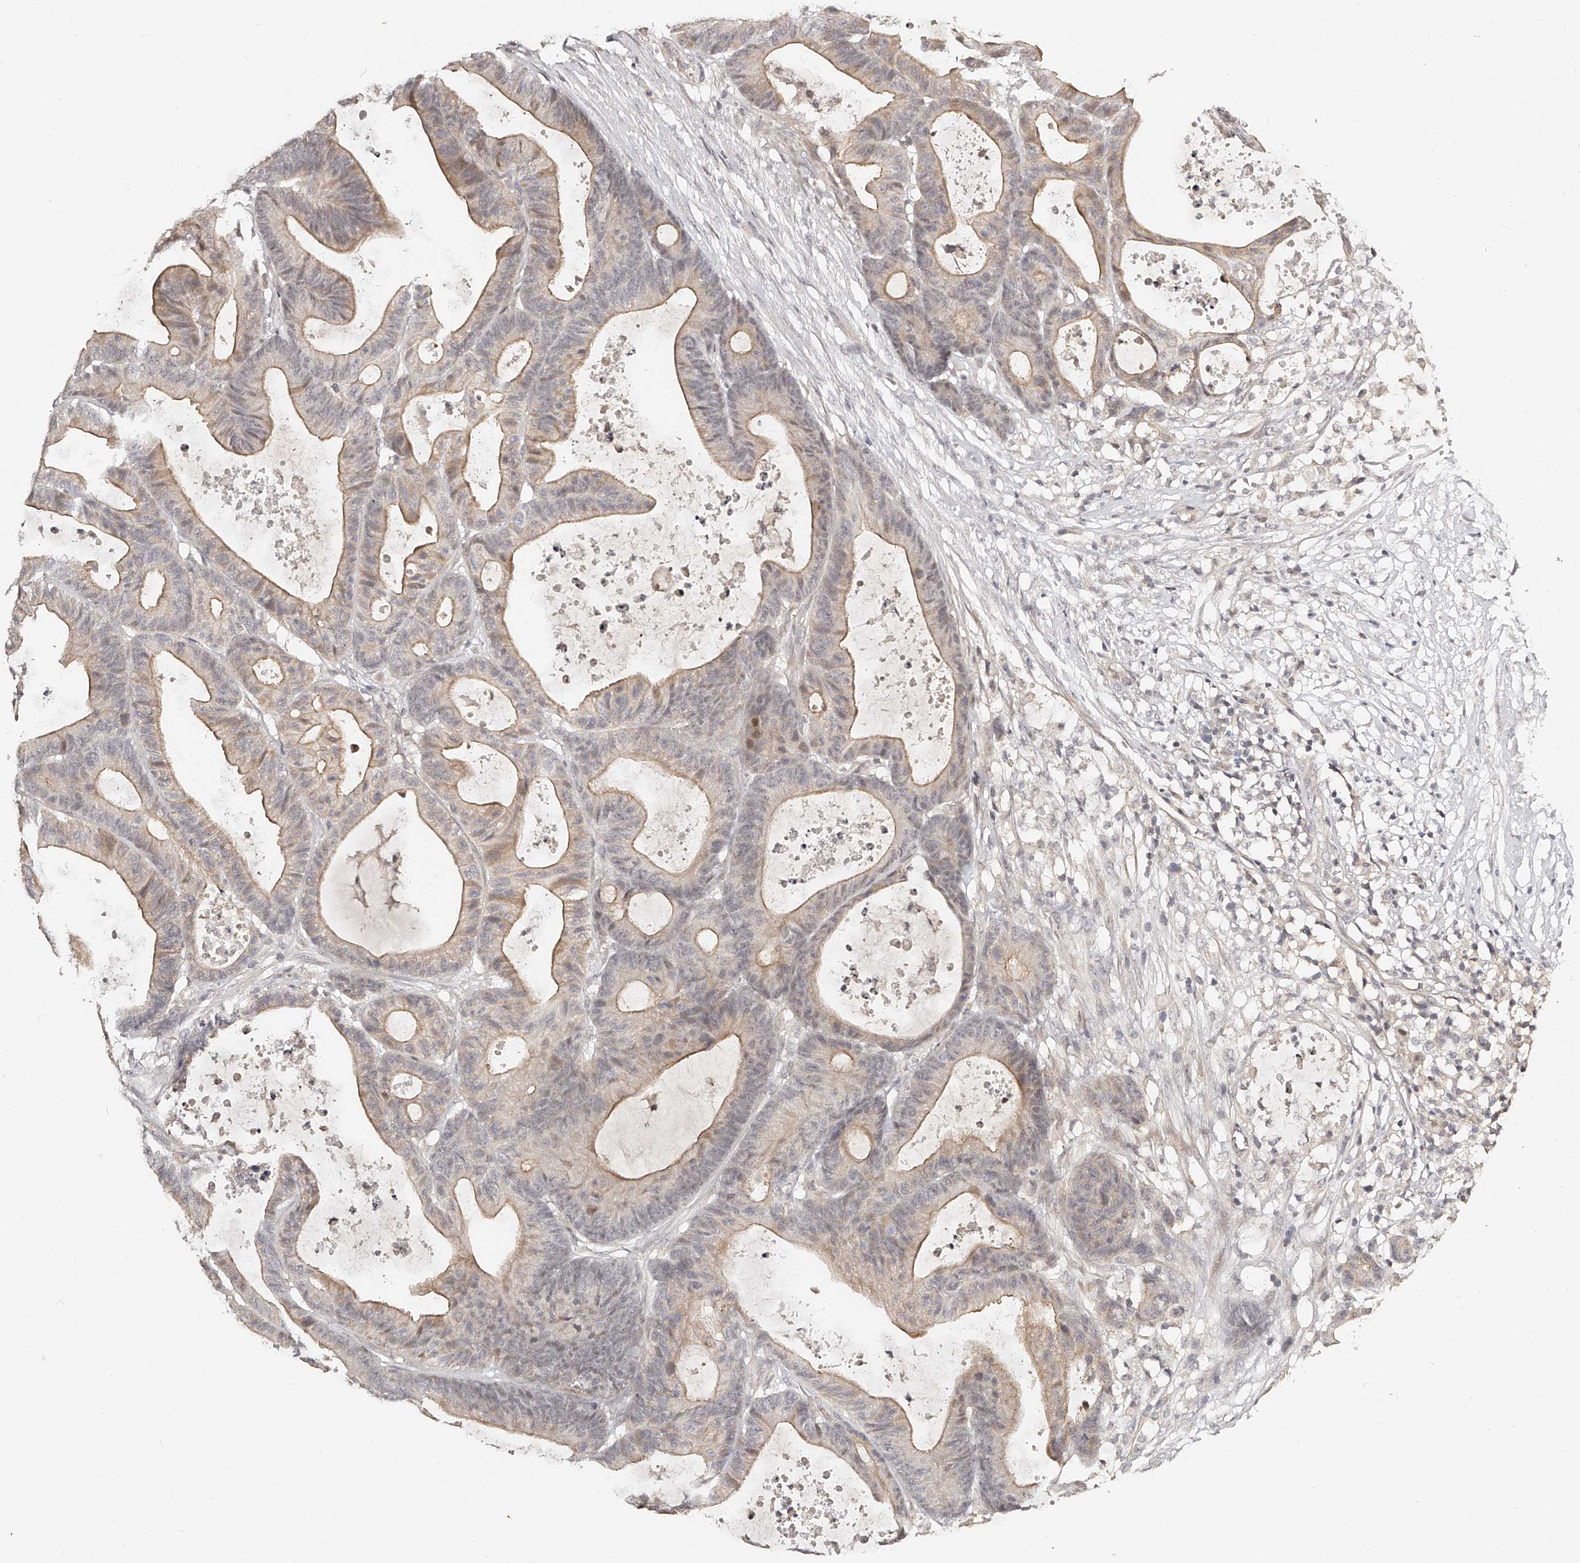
{"staining": {"intensity": "weak", "quantity": "25%-75%", "location": "cytoplasmic/membranous"}, "tissue": "colorectal cancer", "cell_type": "Tumor cells", "image_type": "cancer", "snomed": [{"axis": "morphology", "description": "Adenocarcinoma, NOS"}, {"axis": "topography", "description": "Colon"}], "caption": "Human colorectal cancer (adenocarcinoma) stained for a protein (brown) demonstrates weak cytoplasmic/membranous positive staining in about 25%-75% of tumor cells.", "gene": "ZNF789", "patient": {"sex": "female", "age": 84}}